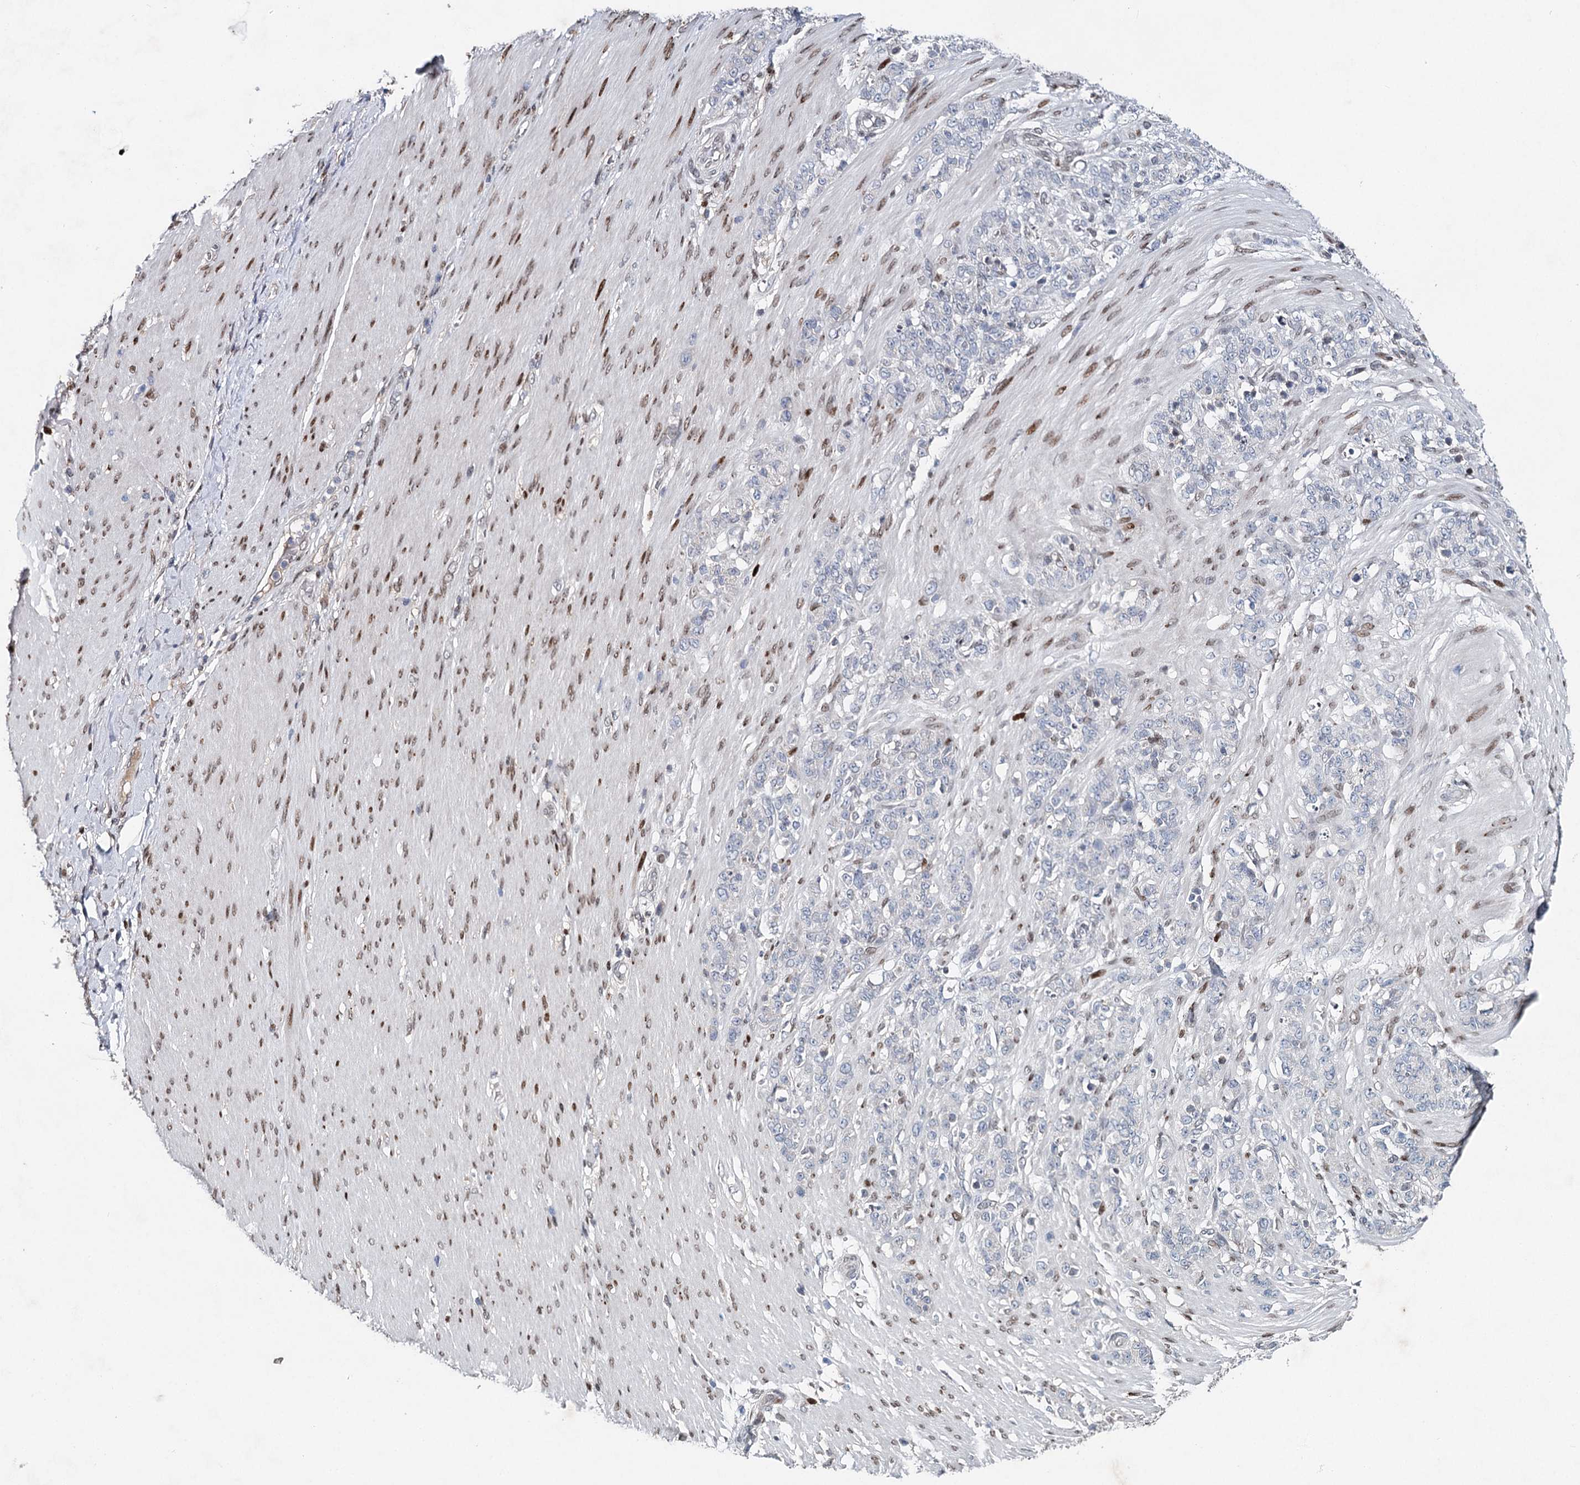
{"staining": {"intensity": "negative", "quantity": "none", "location": "none"}, "tissue": "stomach cancer", "cell_type": "Tumor cells", "image_type": "cancer", "snomed": [{"axis": "morphology", "description": "Adenocarcinoma, NOS"}, {"axis": "topography", "description": "Stomach"}], "caption": "A high-resolution image shows IHC staining of stomach adenocarcinoma, which exhibits no significant positivity in tumor cells. (Brightfield microscopy of DAB (3,3'-diaminobenzidine) immunohistochemistry at high magnification).", "gene": "FRMD4A", "patient": {"sex": "female", "age": 79}}